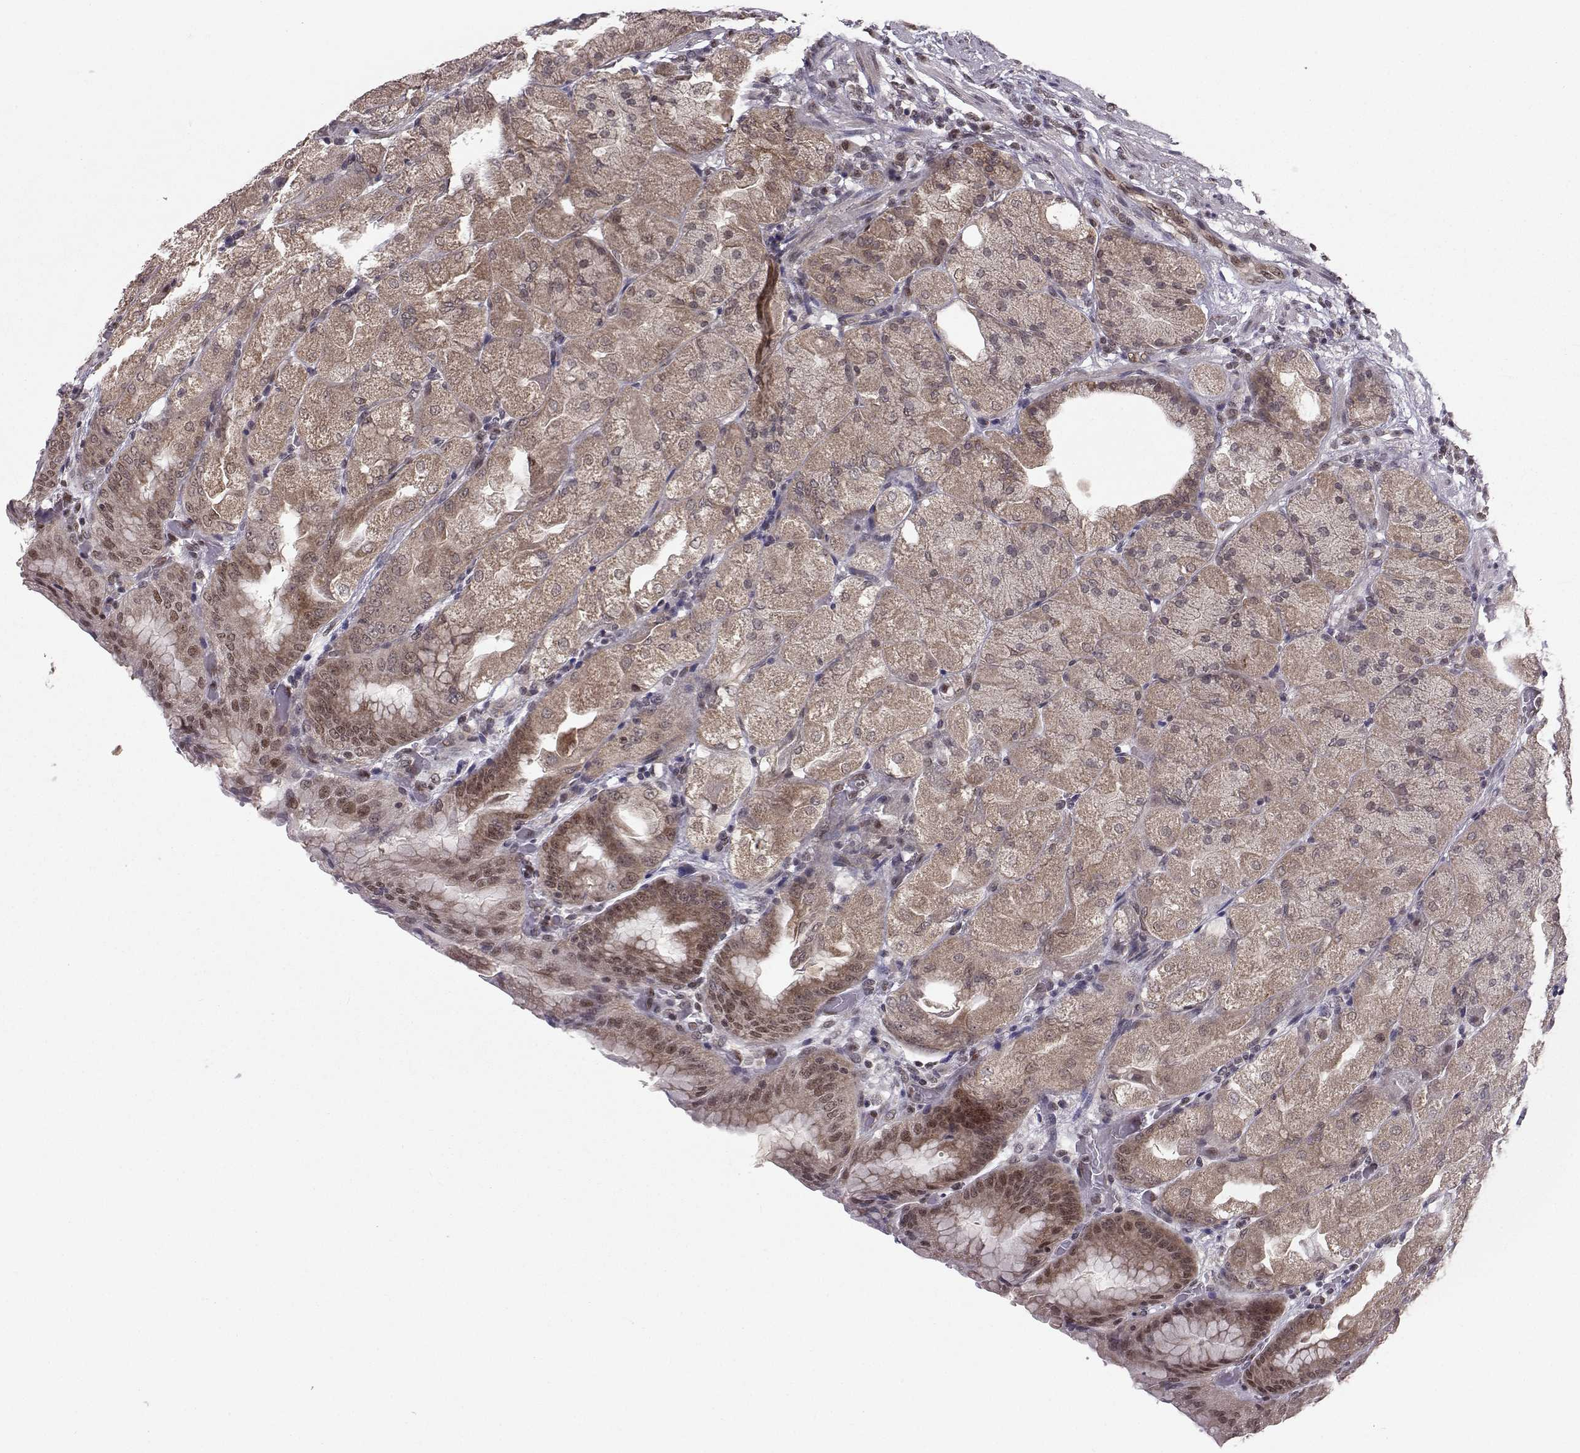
{"staining": {"intensity": "moderate", "quantity": "25%-75%", "location": "cytoplasmic/membranous"}, "tissue": "stomach", "cell_type": "Glandular cells", "image_type": "normal", "snomed": [{"axis": "morphology", "description": "Normal tissue, NOS"}, {"axis": "topography", "description": "Stomach, upper"}, {"axis": "topography", "description": "Stomach"}, {"axis": "topography", "description": "Stomach, lower"}], "caption": "Protein expression by immunohistochemistry (IHC) exhibits moderate cytoplasmic/membranous expression in approximately 25%-75% of glandular cells in normal stomach.", "gene": "PKN2", "patient": {"sex": "male", "age": 62}}